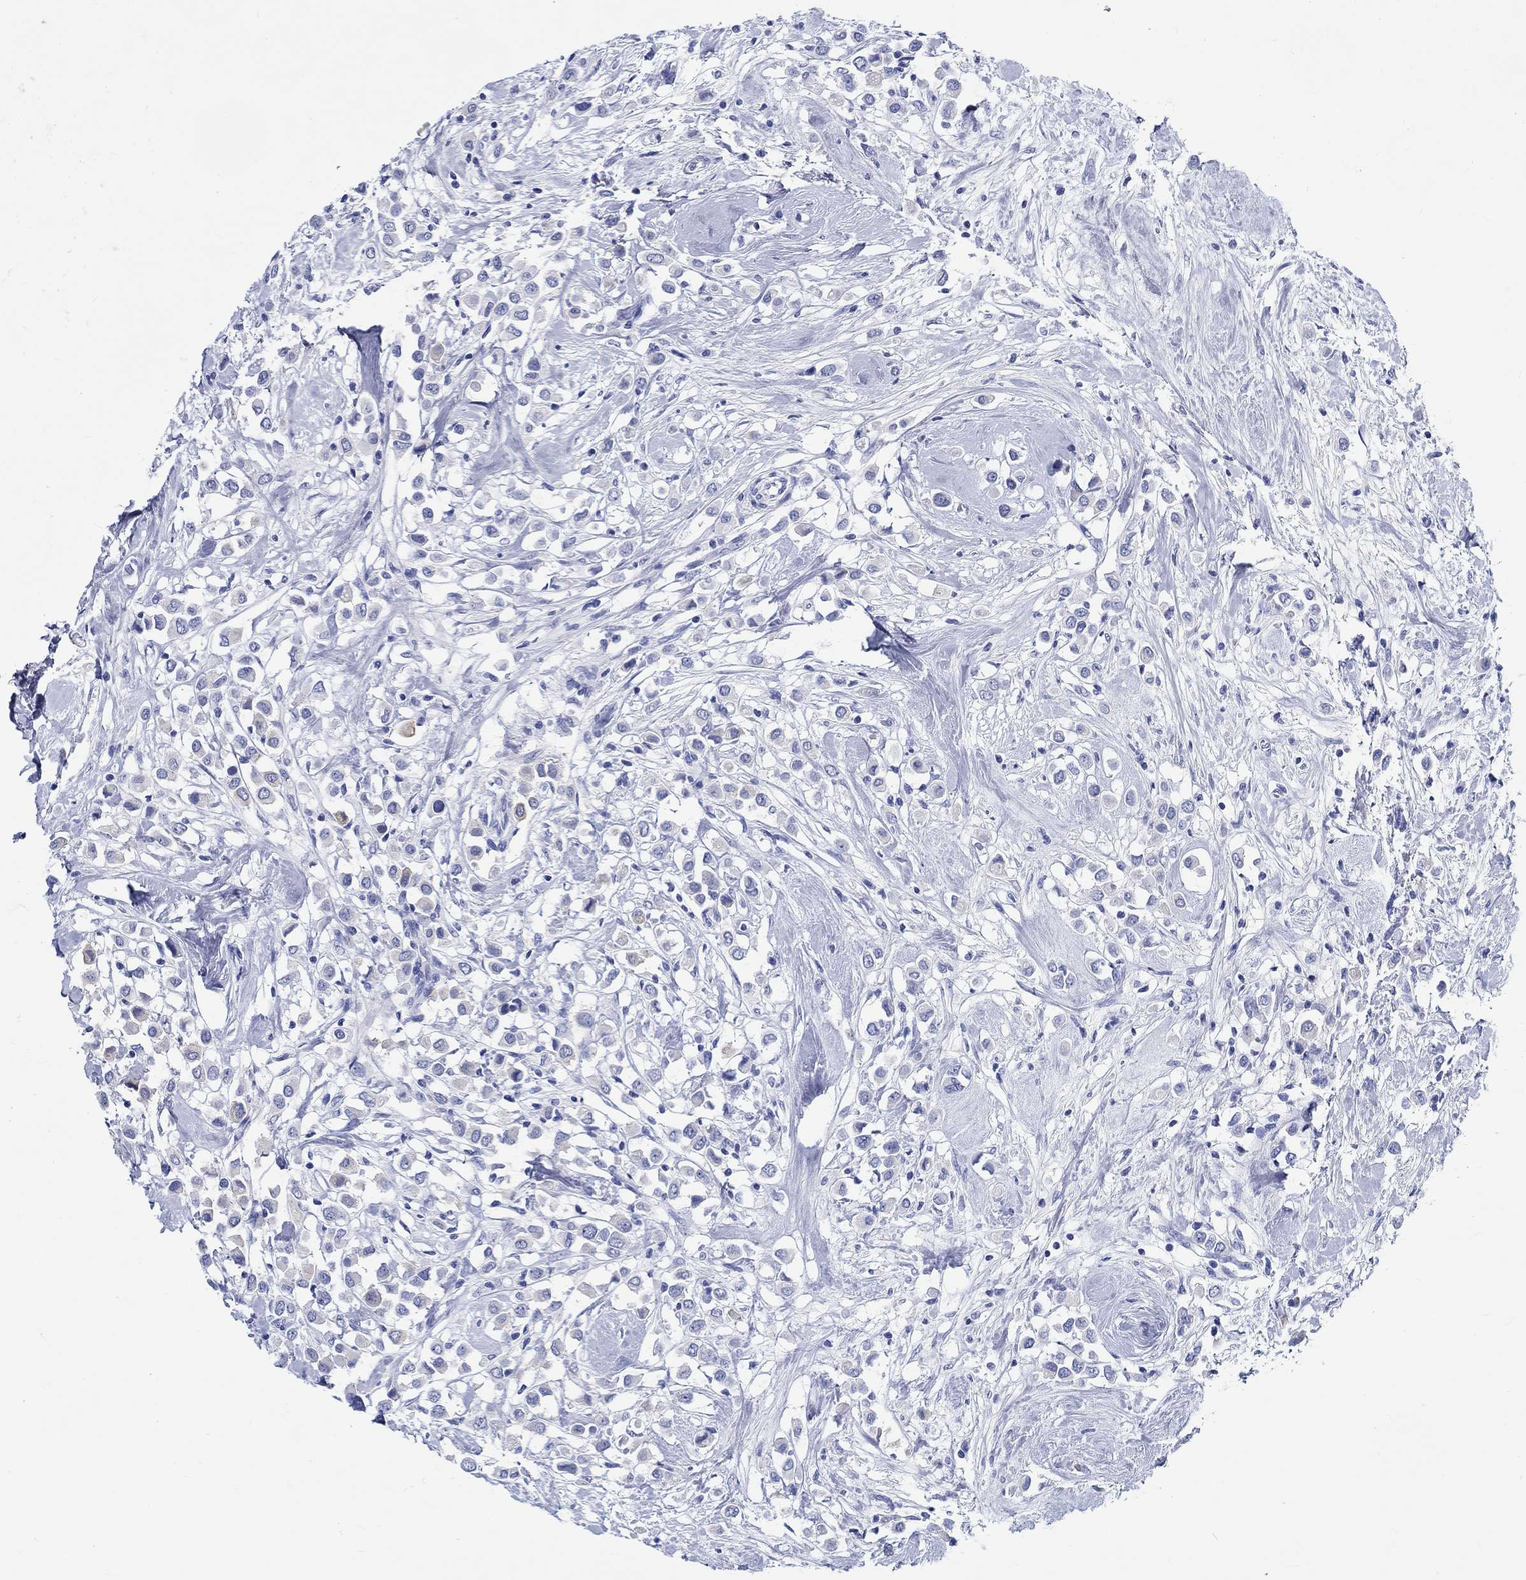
{"staining": {"intensity": "negative", "quantity": "none", "location": "none"}, "tissue": "breast cancer", "cell_type": "Tumor cells", "image_type": "cancer", "snomed": [{"axis": "morphology", "description": "Duct carcinoma"}, {"axis": "topography", "description": "Breast"}], "caption": "Tumor cells are negative for protein expression in human breast cancer. (Immunohistochemistry (ihc), brightfield microscopy, high magnification).", "gene": "RD3L", "patient": {"sex": "female", "age": 61}}